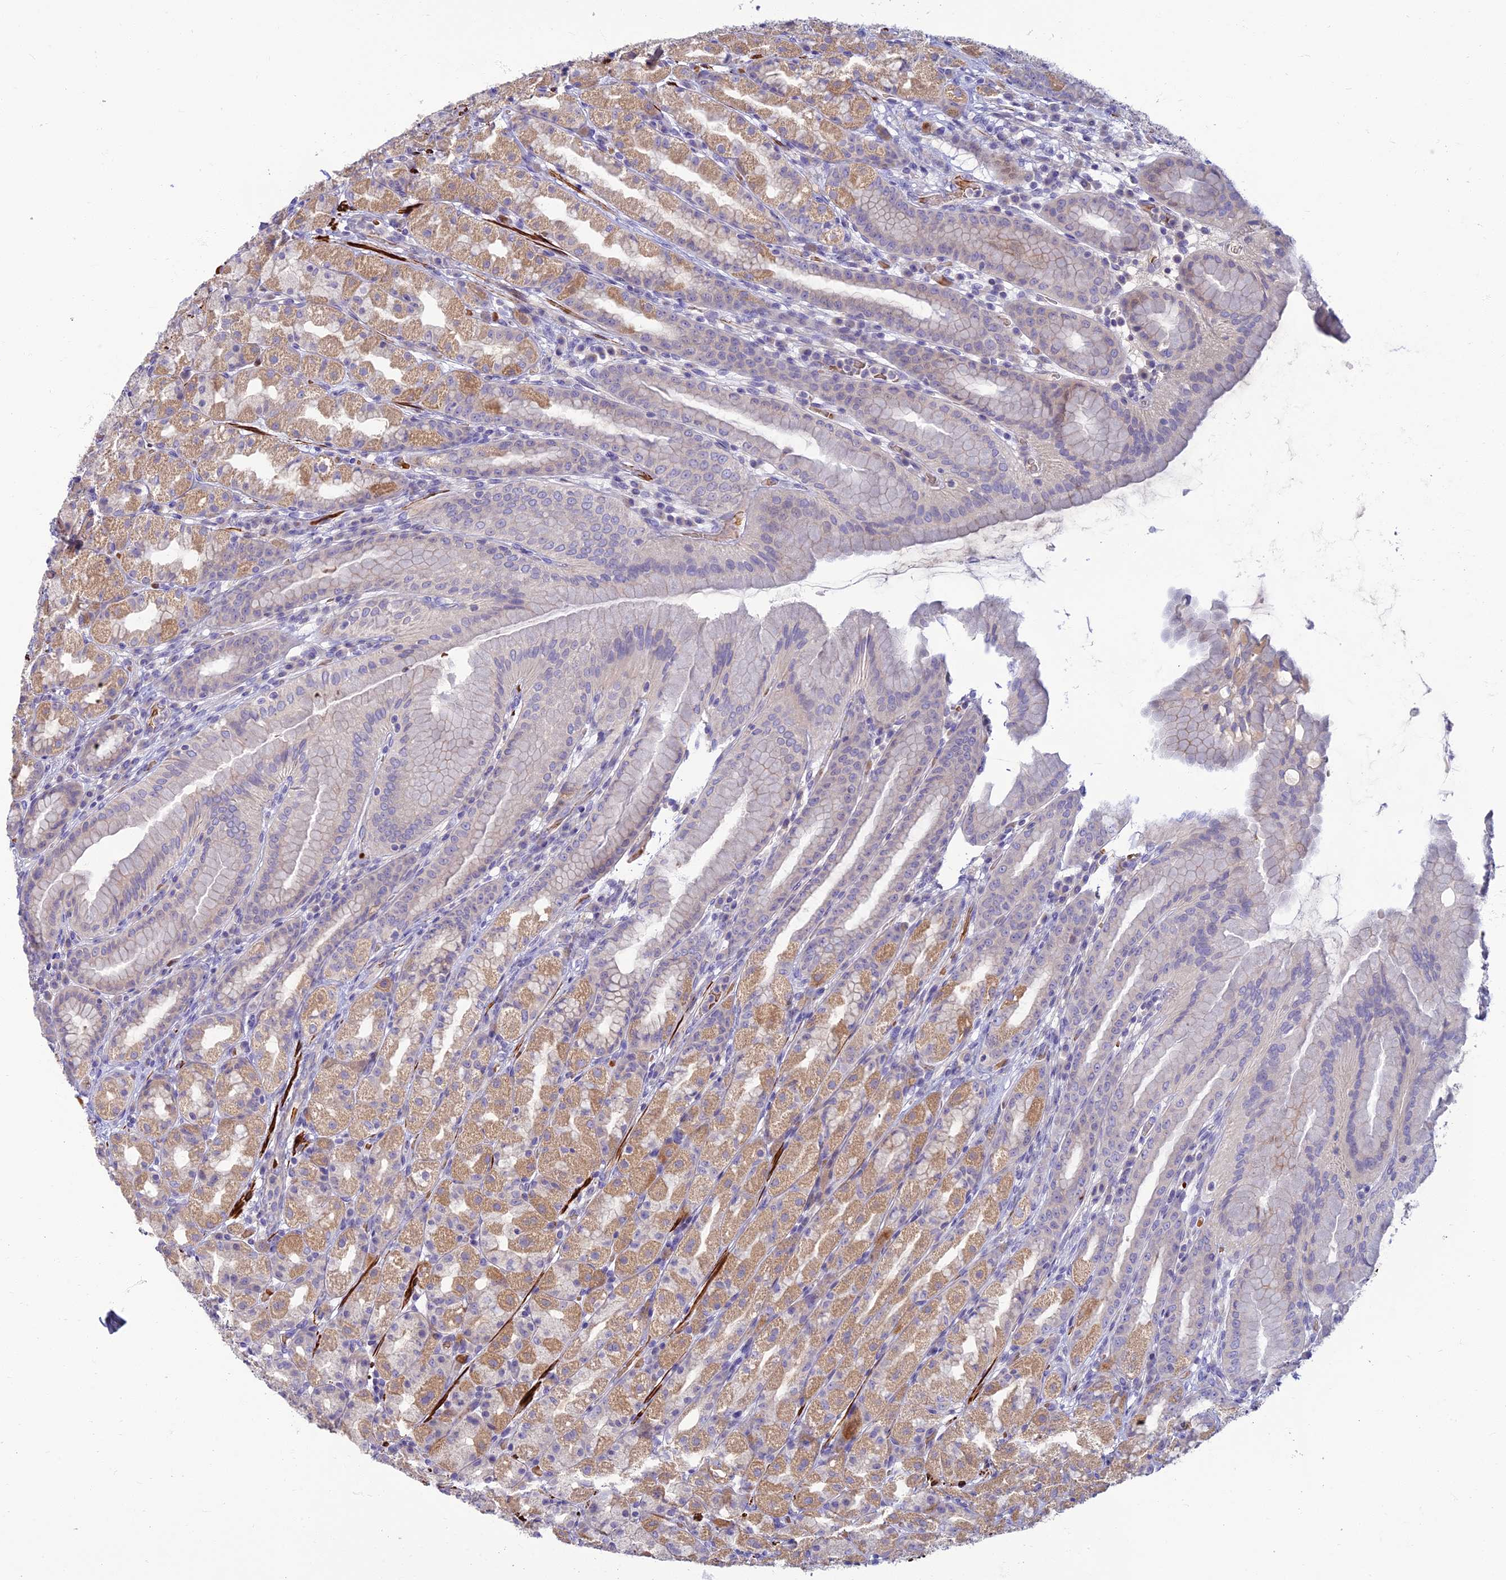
{"staining": {"intensity": "moderate", "quantity": "25%-75%", "location": "cytoplasmic/membranous"}, "tissue": "stomach", "cell_type": "Glandular cells", "image_type": "normal", "snomed": [{"axis": "morphology", "description": "Normal tissue, NOS"}, {"axis": "topography", "description": "Stomach, upper"}], "caption": "A photomicrograph of human stomach stained for a protein reveals moderate cytoplasmic/membranous brown staining in glandular cells.", "gene": "CLIP4", "patient": {"sex": "male", "age": 68}}